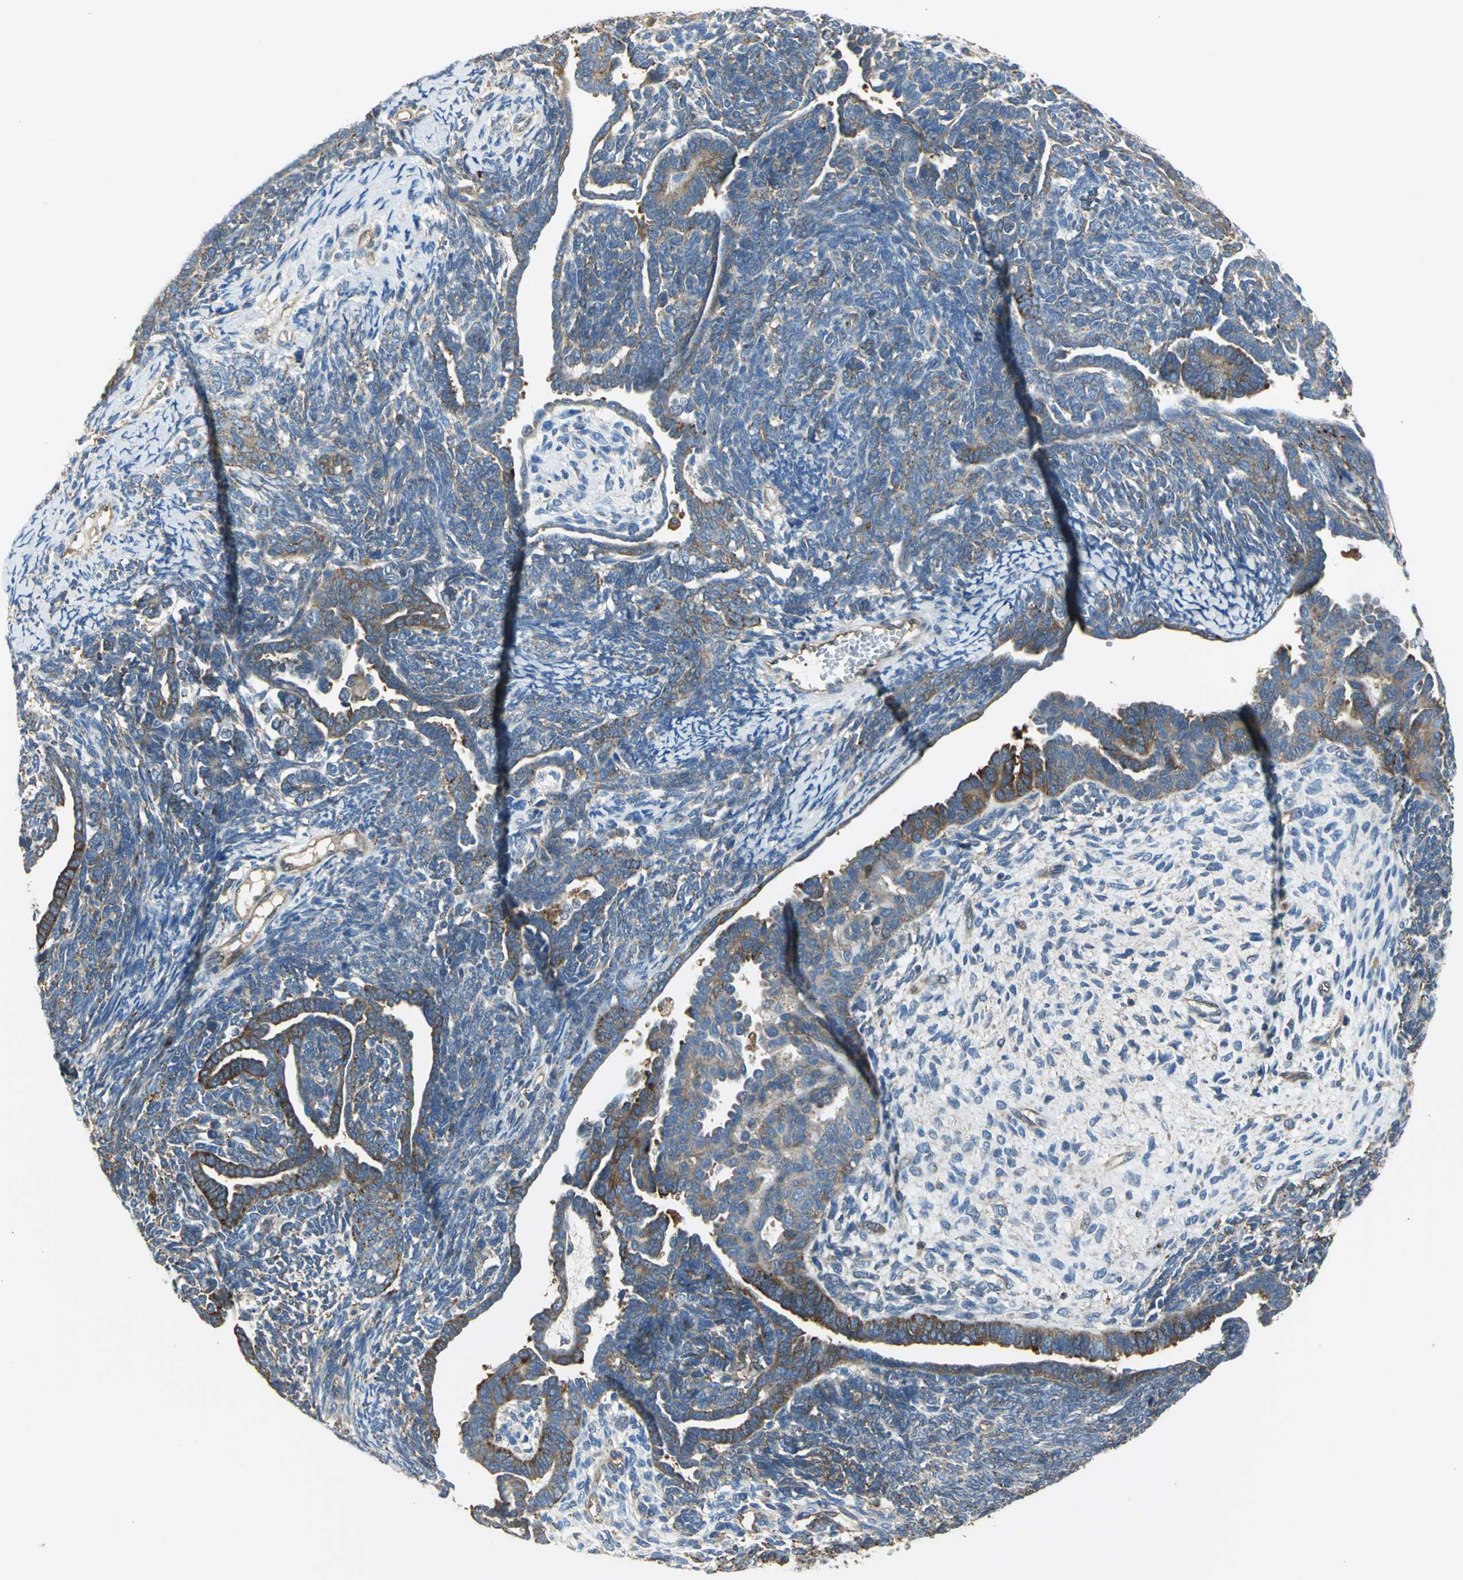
{"staining": {"intensity": "negative", "quantity": "none", "location": "none"}, "tissue": "endometrial cancer", "cell_type": "Tumor cells", "image_type": "cancer", "snomed": [{"axis": "morphology", "description": "Neoplasm, malignant, NOS"}, {"axis": "topography", "description": "Endometrium"}], "caption": "Immunohistochemistry photomicrograph of human endometrial cancer (neoplasm (malignant)) stained for a protein (brown), which demonstrates no positivity in tumor cells. (DAB (3,3'-diaminobenzidine) IHC with hematoxylin counter stain).", "gene": "DIAPH2", "patient": {"sex": "female", "age": 74}}